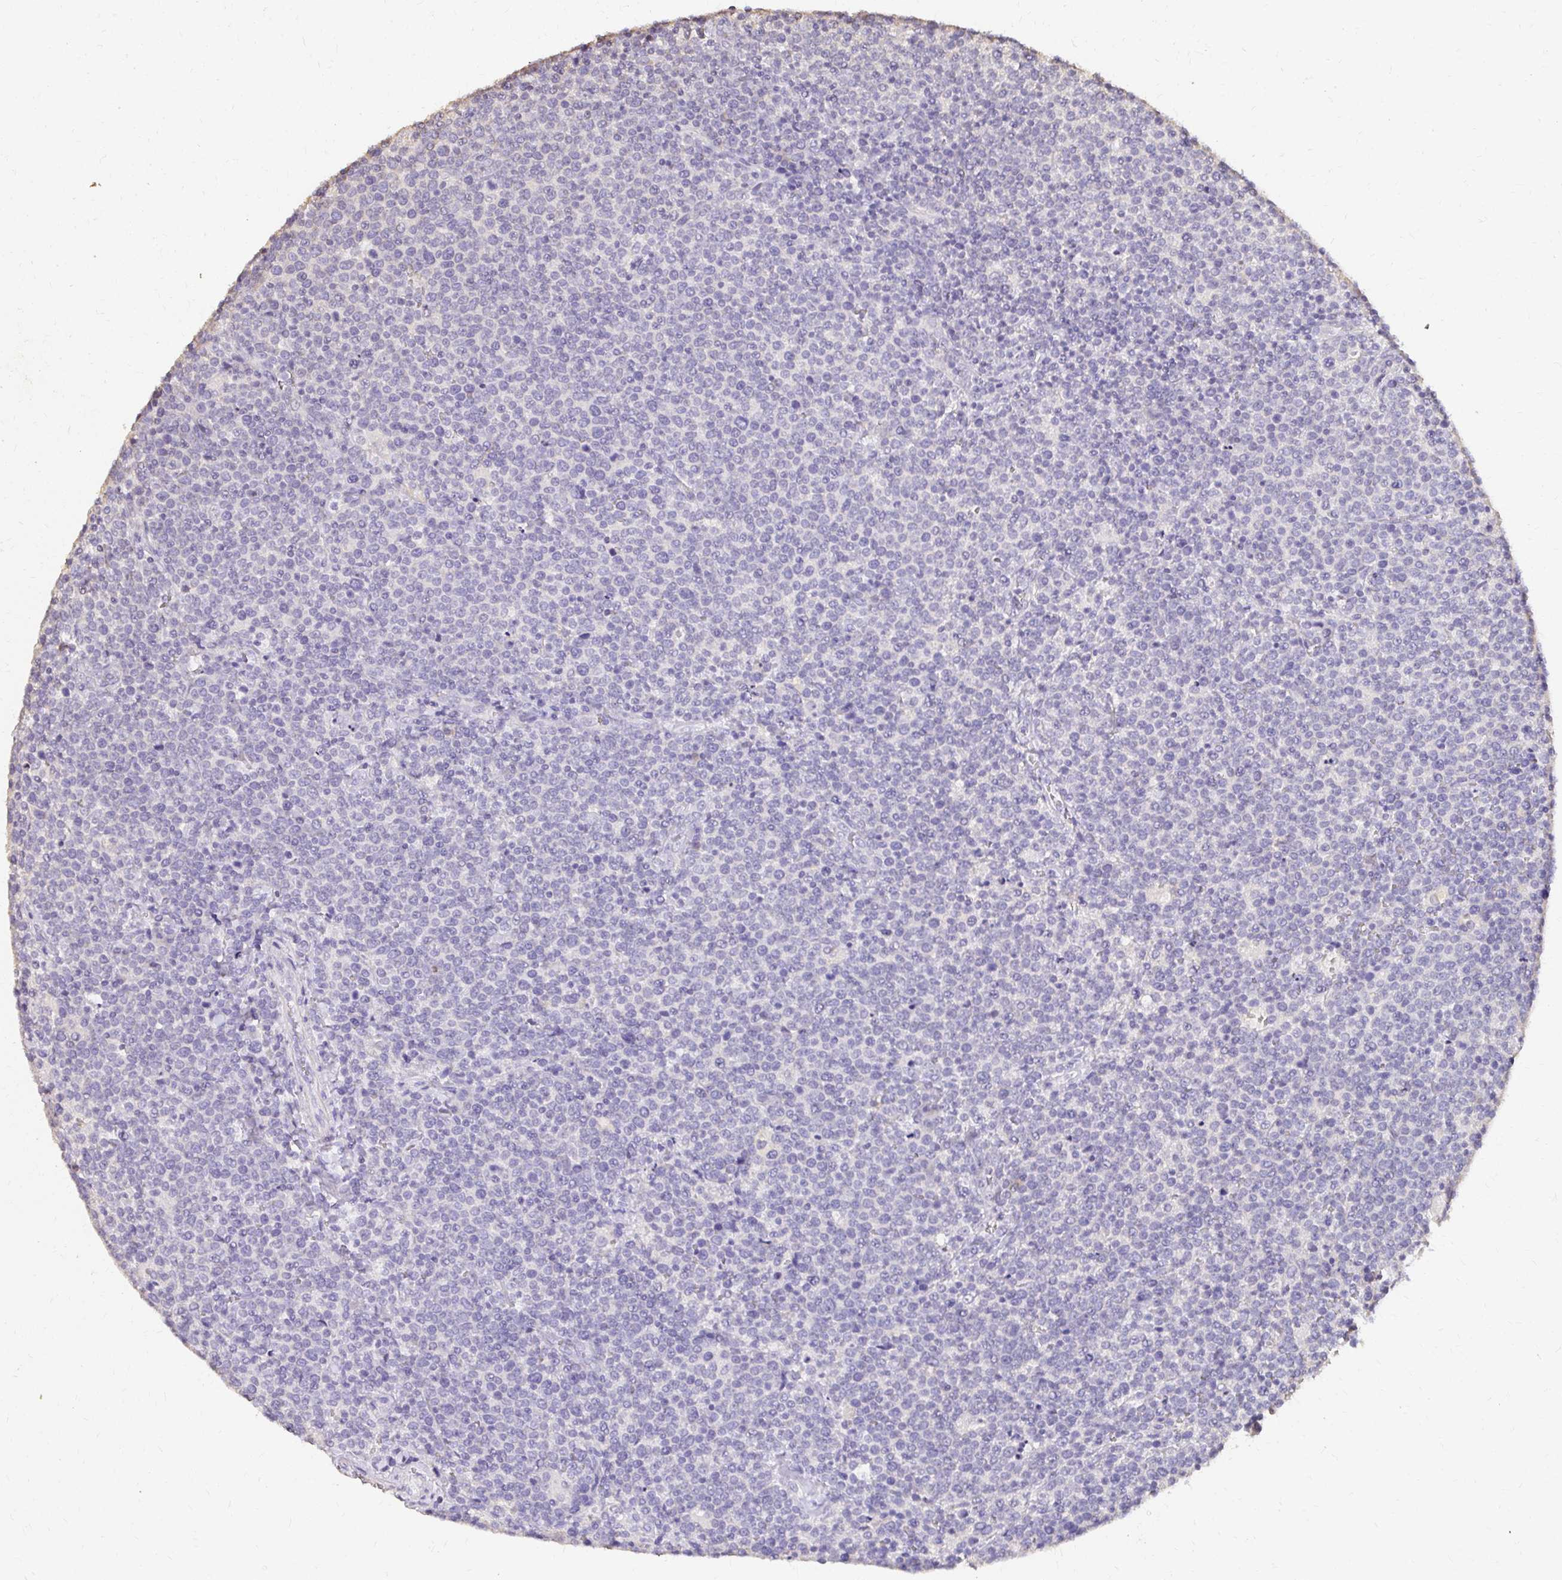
{"staining": {"intensity": "negative", "quantity": "none", "location": "none"}, "tissue": "lymphoma", "cell_type": "Tumor cells", "image_type": "cancer", "snomed": [{"axis": "morphology", "description": "Malignant lymphoma, non-Hodgkin's type, High grade"}, {"axis": "topography", "description": "Lymph node"}], "caption": "Lymphoma was stained to show a protein in brown. There is no significant staining in tumor cells. (Brightfield microscopy of DAB (3,3'-diaminobenzidine) IHC at high magnification).", "gene": "UGT1A6", "patient": {"sex": "male", "age": 61}}